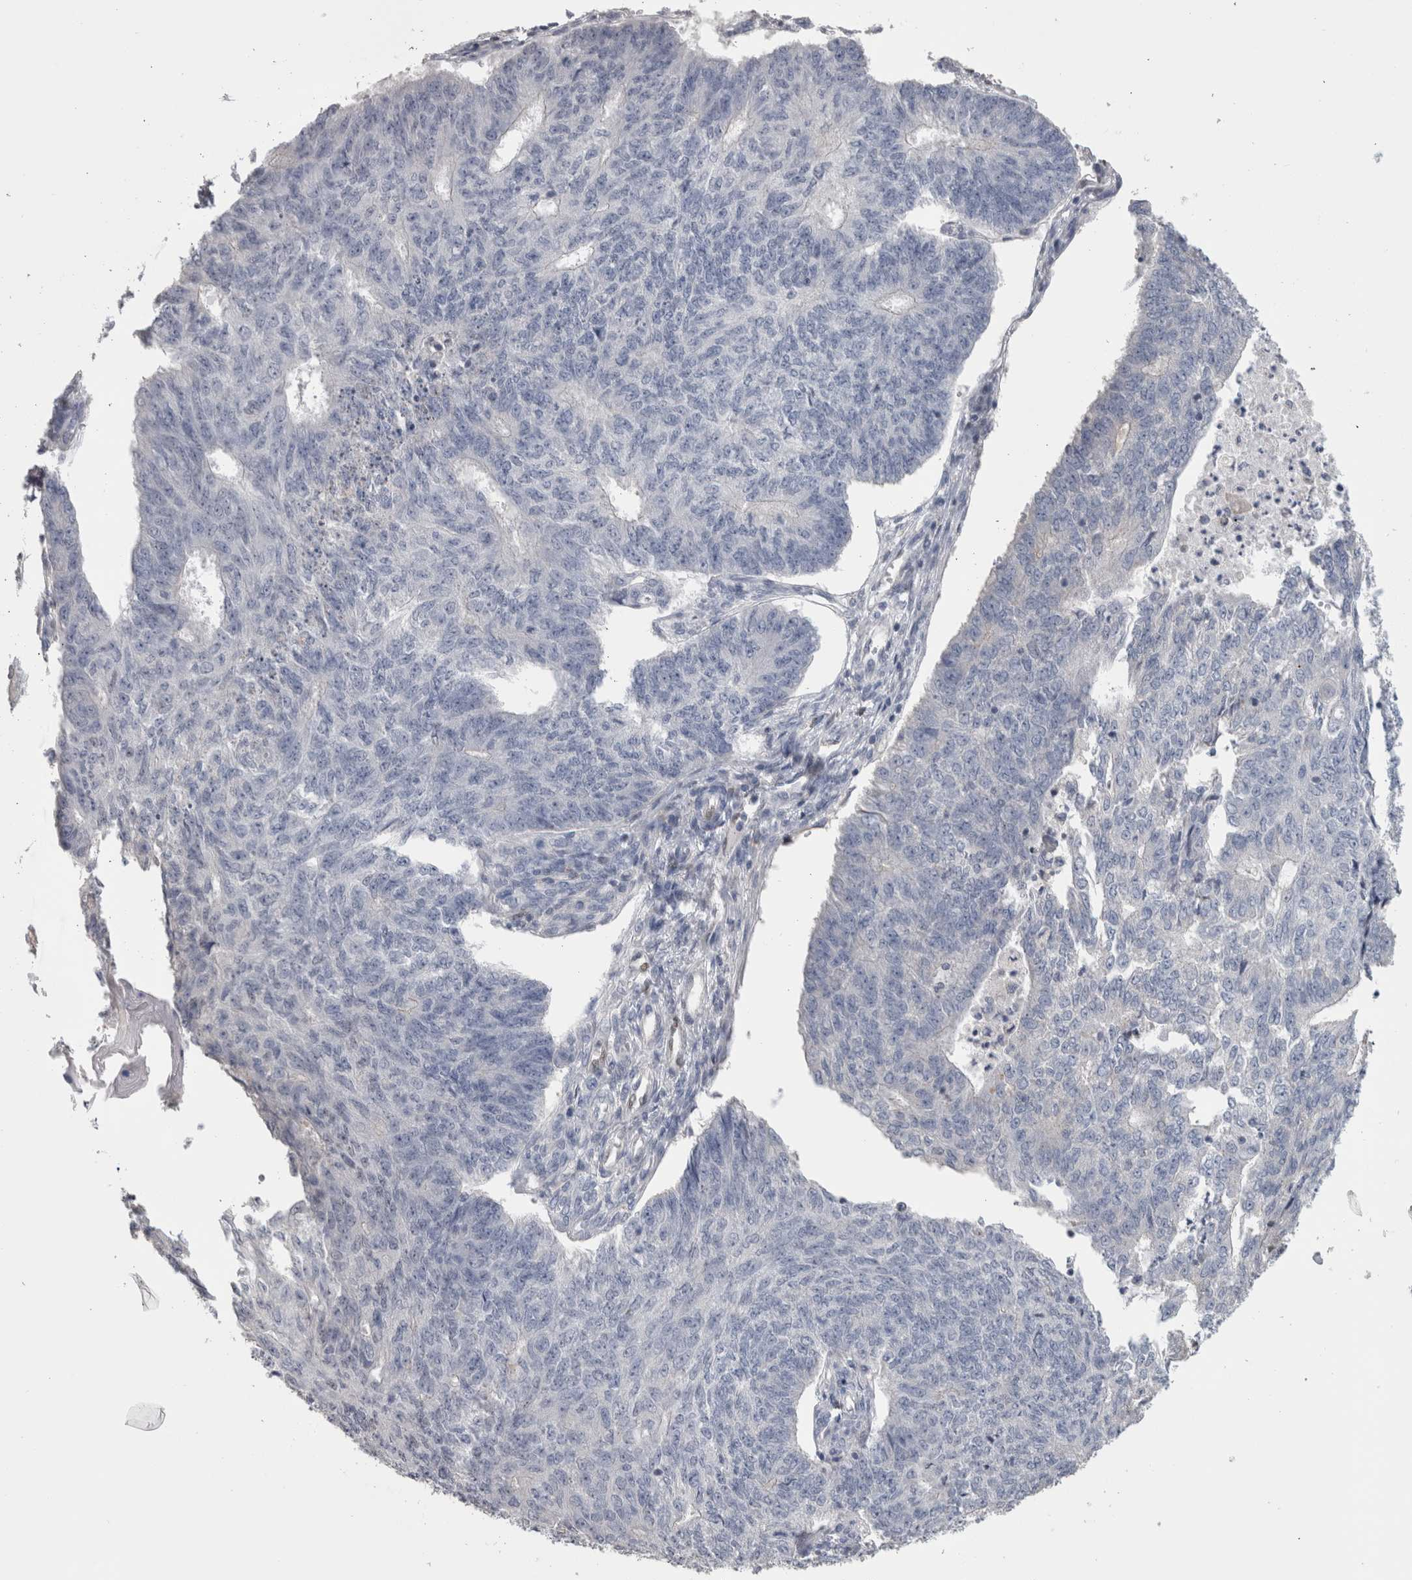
{"staining": {"intensity": "negative", "quantity": "none", "location": "none"}, "tissue": "endometrial cancer", "cell_type": "Tumor cells", "image_type": "cancer", "snomed": [{"axis": "morphology", "description": "Adenocarcinoma, NOS"}, {"axis": "topography", "description": "Endometrium"}], "caption": "Immunohistochemical staining of human adenocarcinoma (endometrial) demonstrates no significant positivity in tumor cells.", "gene": "IL33", "patient": {"sex": "female", "age": 32}}